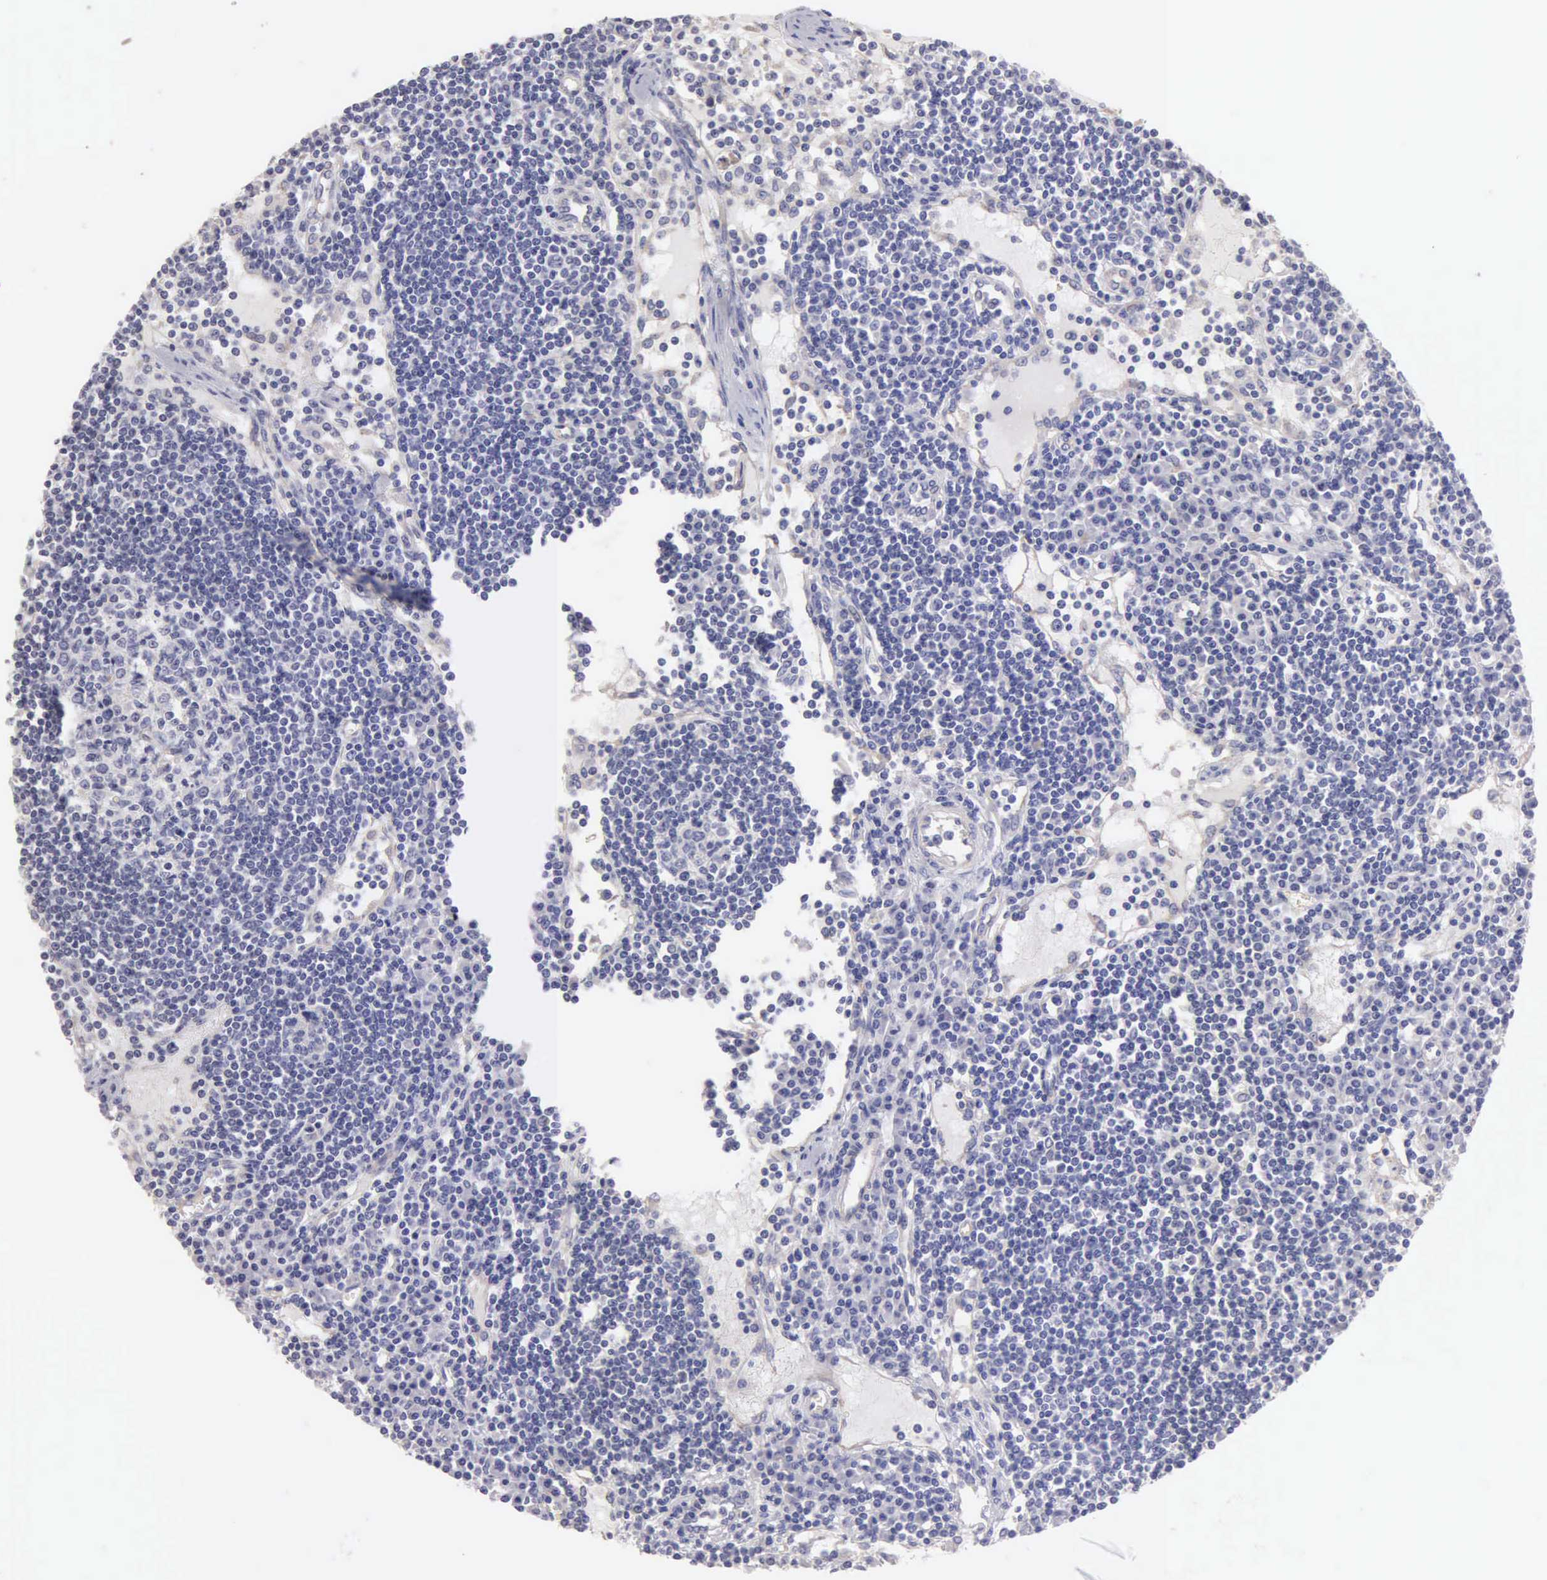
{"staining": {"intensity": "negative", "quantity": "none", "location": "none"}, "tissue": "lymph node", "cell_type": "Germinal center cells", "image_type": "normal", "snomed": [{"axis": "morphology", "description": "Normal tissue, NOS"}, {"axis": "topography", "description": "Lymph node"}], "caption": "Micrograph shows no protein positivity in germinal center cells of normal lymph node. (Stains: DAB (3,3'-diaminobenzidine) IHC with hematoxylin counter stain, Microscopy: brightfield microscopy at high magnification).", "gene": "APP", "patient": {"sex": "female", "age": 62}}